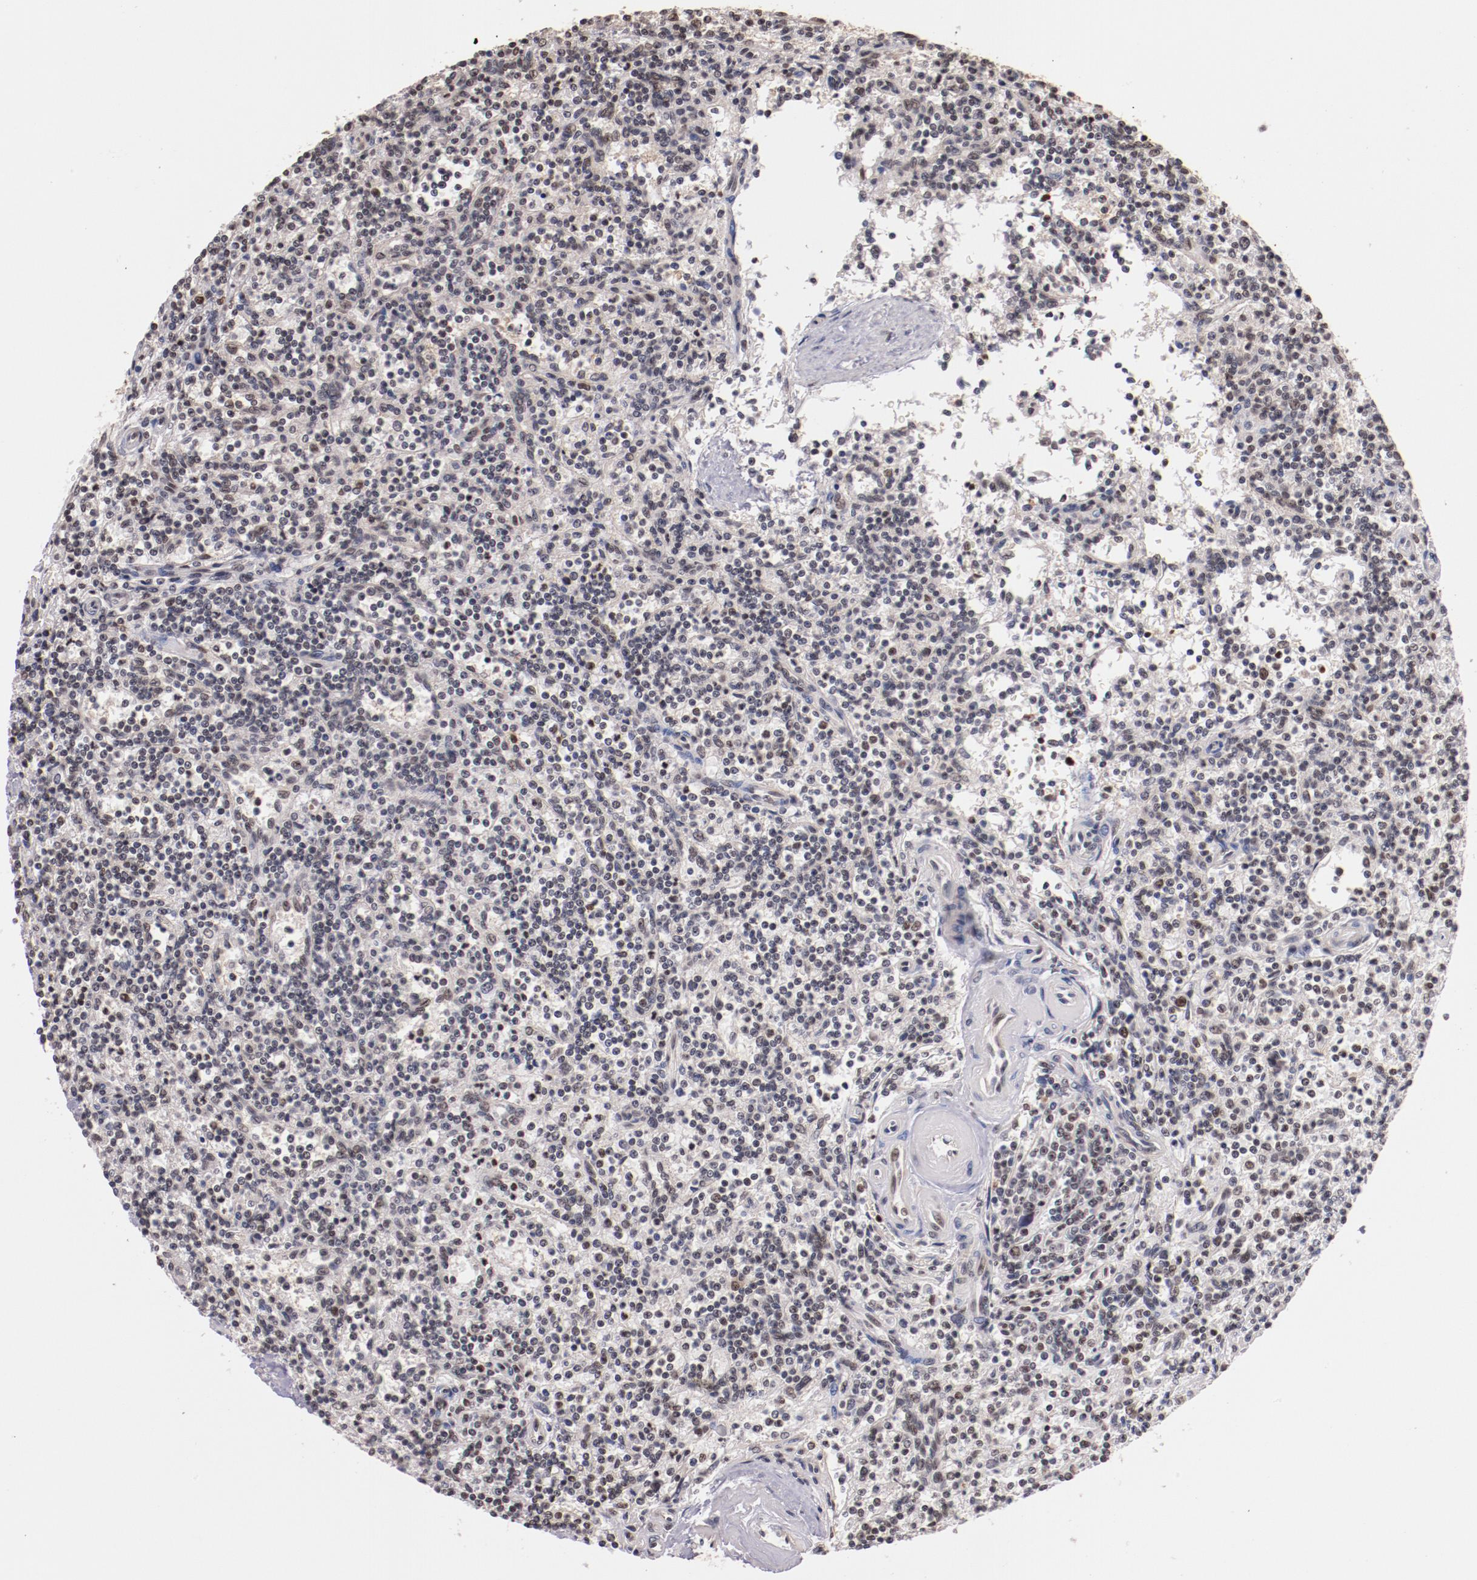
{"staining": {"intensity": "negative", "quantity": "none", "location": "none"}, "tissue": "lymphoma", "cell_type": "Tumor cells", "image_type": "cancer", "snomed": [{"axis": "morphology", "description": "Malignant lymphoma, non-Hodgkin's type, Low grade"}, {"axis": "topography", "description": "Spleen"}], "caption": "Low-grade malignant lymphoma, non-Hodgkin's type stained for a protein using immunohistochemistry demonstrates no expression tumor cells.", "gene": "STAG2", "patient": {"sex": "male", "age": 73}}